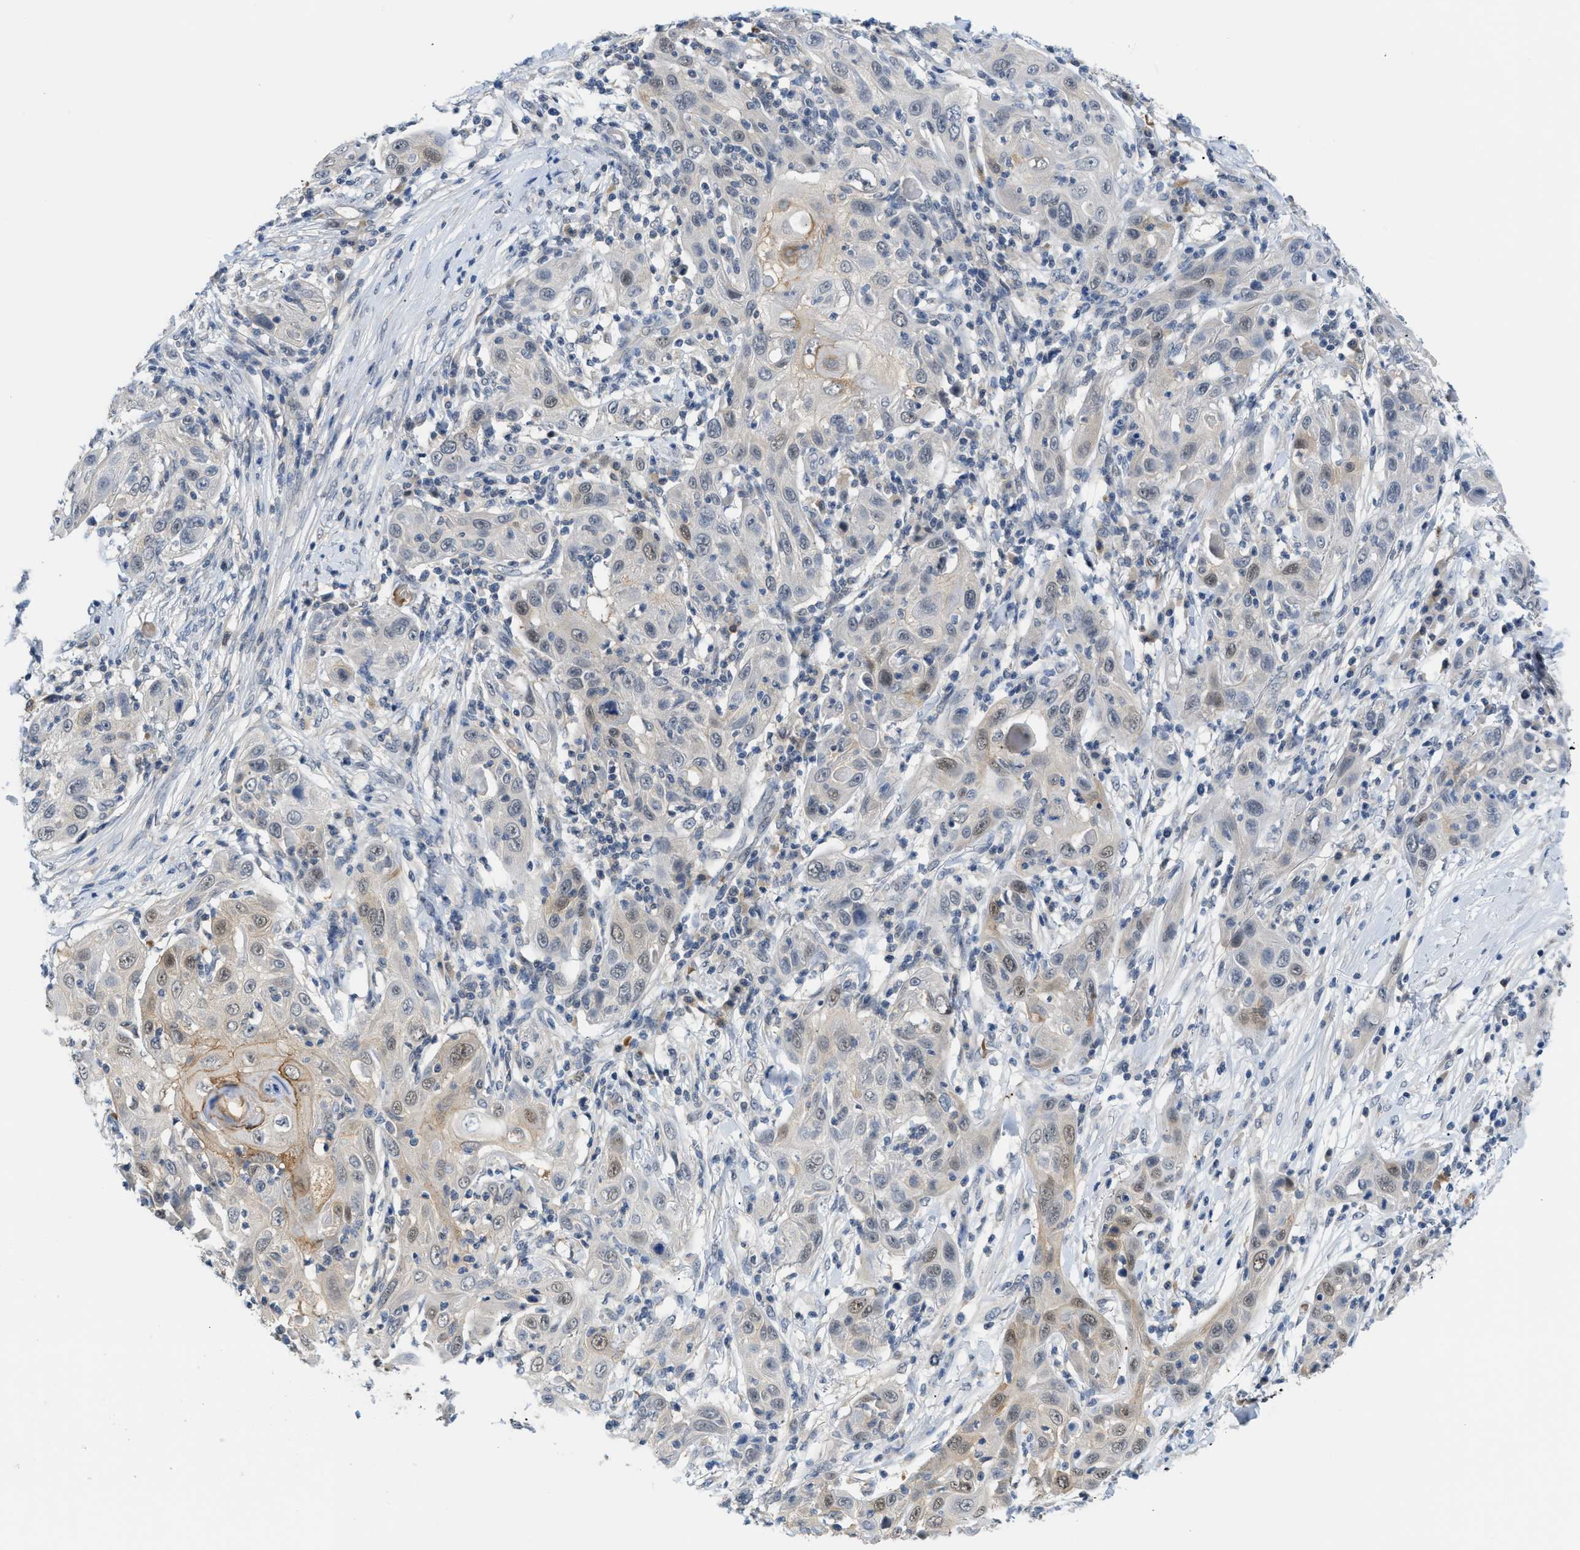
{"staining": {"intensity": "weak", "quantity": "25%-75%", "location": "cytoplasmic/membranous,nuclear"}, "tissue": "skin cancer", "cell_type": "Tumor cells", "image_type": "cancer", "snomed": [{"axis": "morphology", "description": "Squamous cell carcinoma, NOS"}, {"axis": "topography", "description": "Skin"}], "caption": "The micrograph exhibits immunohistochemical staining of skin cancer (squamous cell carcinoma). There is weak cytoplasmic/membranous and nuclear positivity is seen in about 25%-75% of tumor cells.", "gene": "PSAT1", "patient": {"sex": "female", "age": 88}}